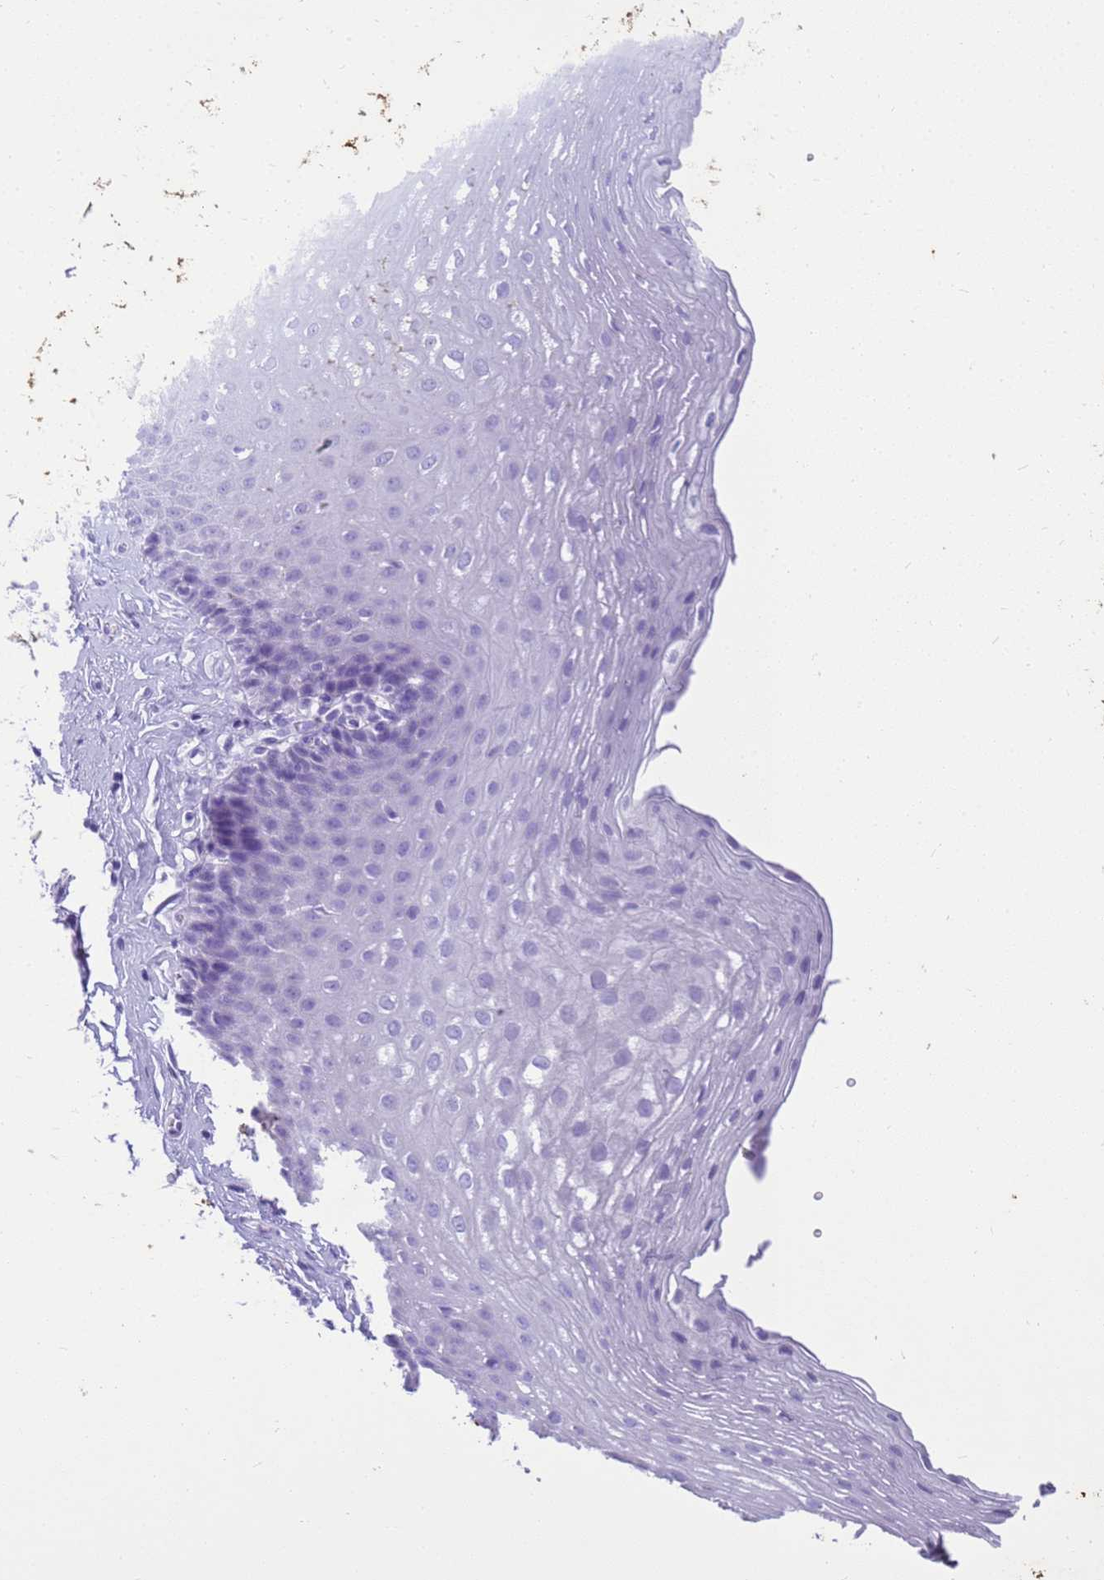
{"staining": {"intensity": "negative", "quantity": "none", "location": "none"}, "tissue": "esophagus", "cell_type": "Squamous epithelial cells", "image_type": "normal", "snomed": [{"axis": "morphology", "description": "Normal tissue, NOS"}, {"axis": "topography", "description": "Esophagus"}], "caption": "DAB (3,3'-diaminobenzidine) immunohistochemical staining of benign esophagus shows no significant positivity in squamous epithelial cells. Brightfield microscopy of immunohistochemistry stained with DAB (3,3'-diaminobenzidine) (brown) and hematoxylin (blue), captured at high magnification.", "gene": "STATH", "patient": {"sex": "female", "age": 66}}